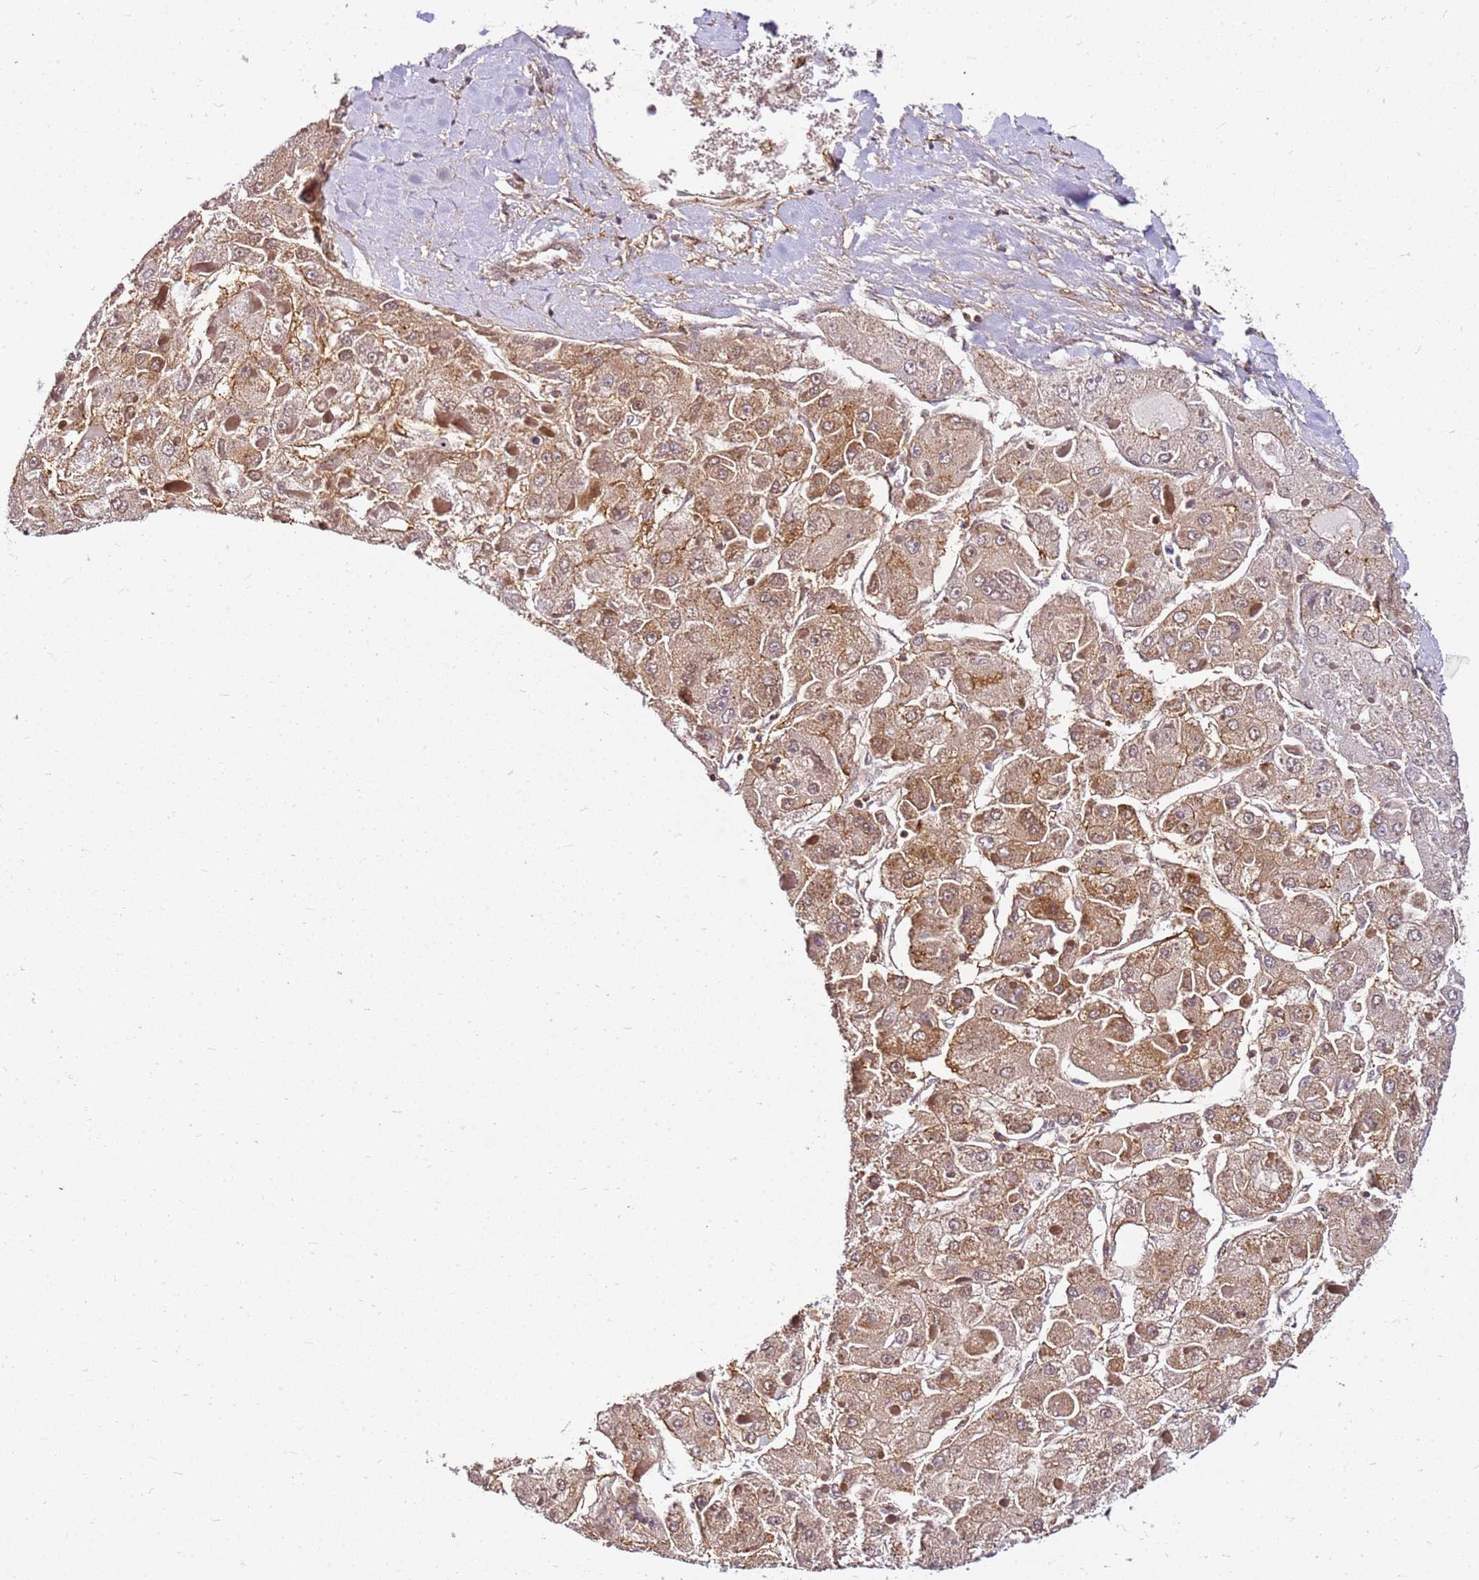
{"staining": {"intensity": "moderate", "quantity": ">75%", "location": "cytoplasmic/membranous"}, "tissue": "liver cancer", "cell_type": "Tumor cells", "image_type": "cancer", "snomed": [{"axis": "morphology", "description": "Carcinoma, Hepatocellular, NOS"}, {"axis": "topography", "description": "Liver"}], "caption": "Protein expression analysis of human hepatocellular carcinoma (liver) reveals moderate cytoplasmic/membranous positivity in approximately >75% of tumor cells.", "gene": "PIH1D1", "patient": {"sex": "female", "age": 73}}